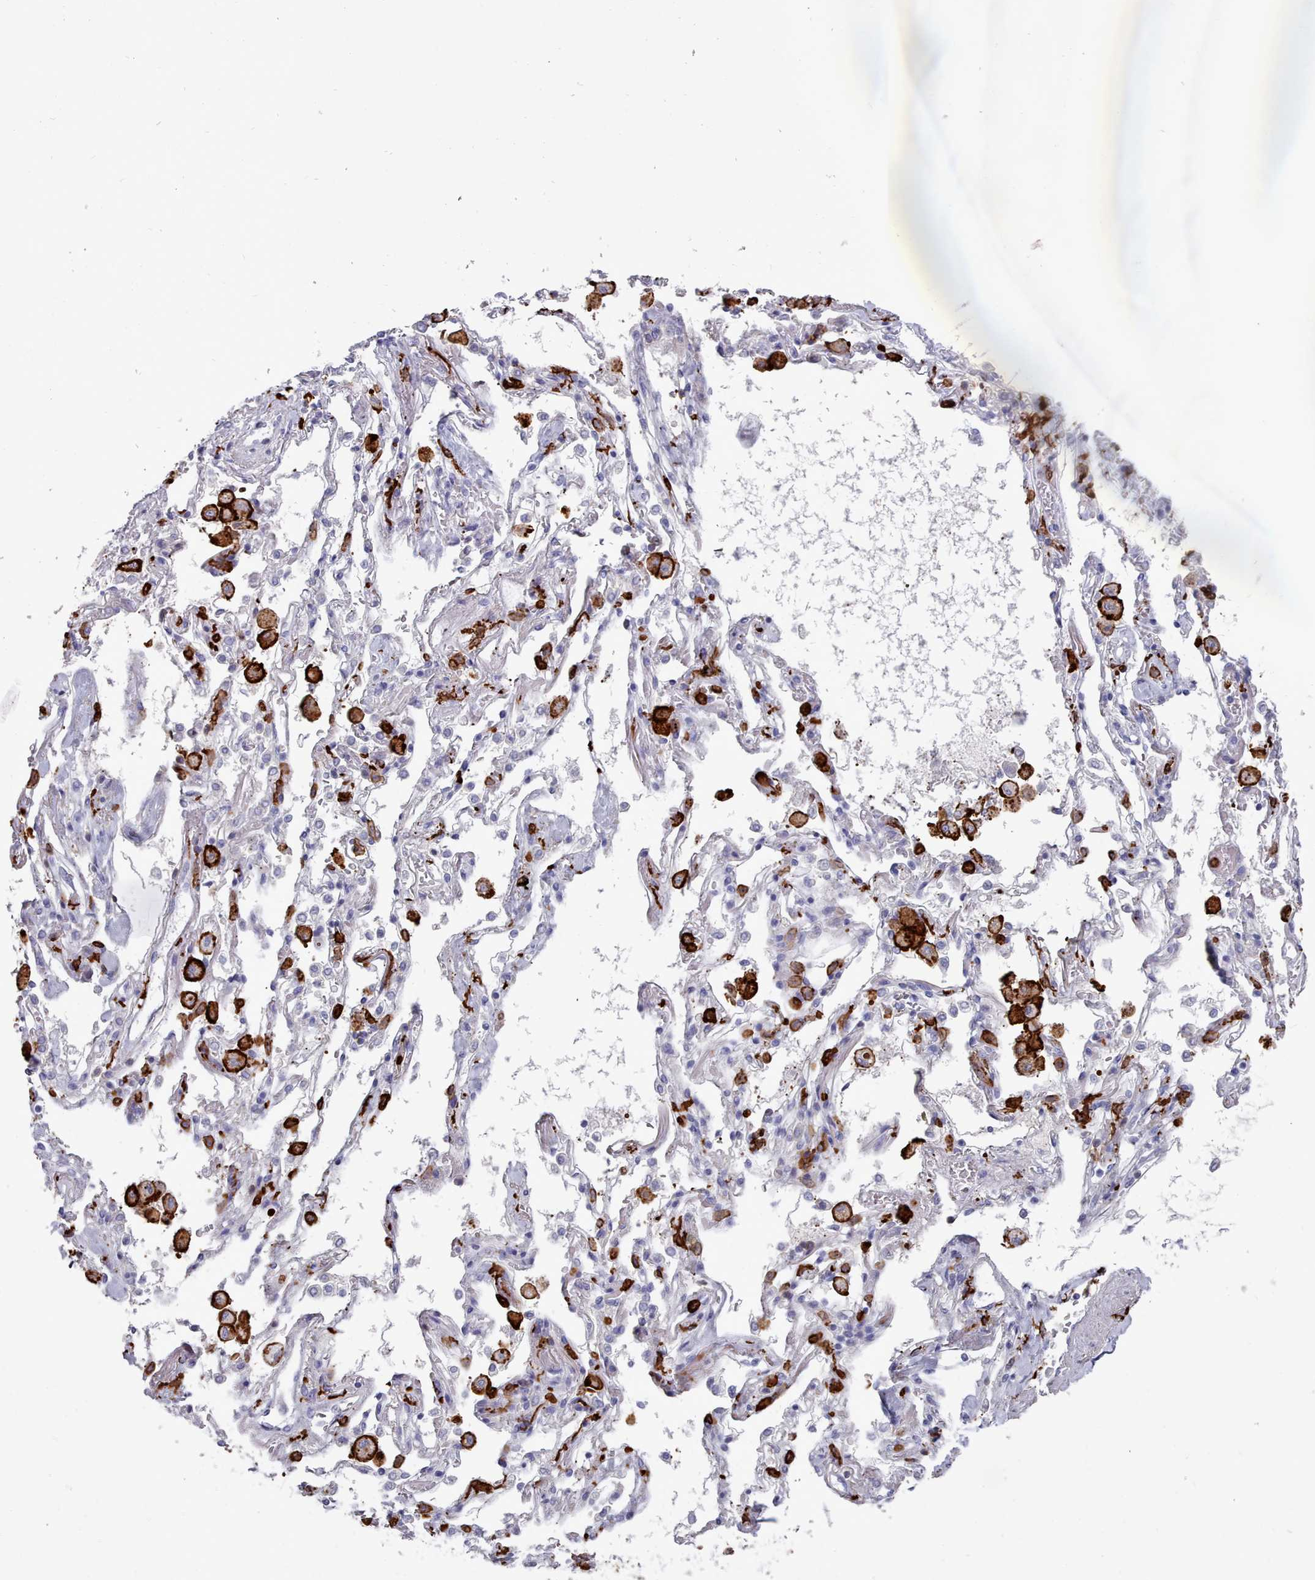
{"staining": {"intensity": "negative", "quantity": "none", "location": "none"}, "tissue": "adipose tissue", "cell_type": "Adipocytes", "image_type": "normal", "snomed": [{"axis": "morphology", "description": "Normal tissue, NOS"}, {"axis": "topography", "description": "Cartilage tissue"}], "caption": "An immunohistochemistry photomicrograph of normal adipose tissue is shown. There is no staining in adipocytes of adipose tissue.", "gene": "AIF1", "patient": {"sex": "male", "age": 73}}